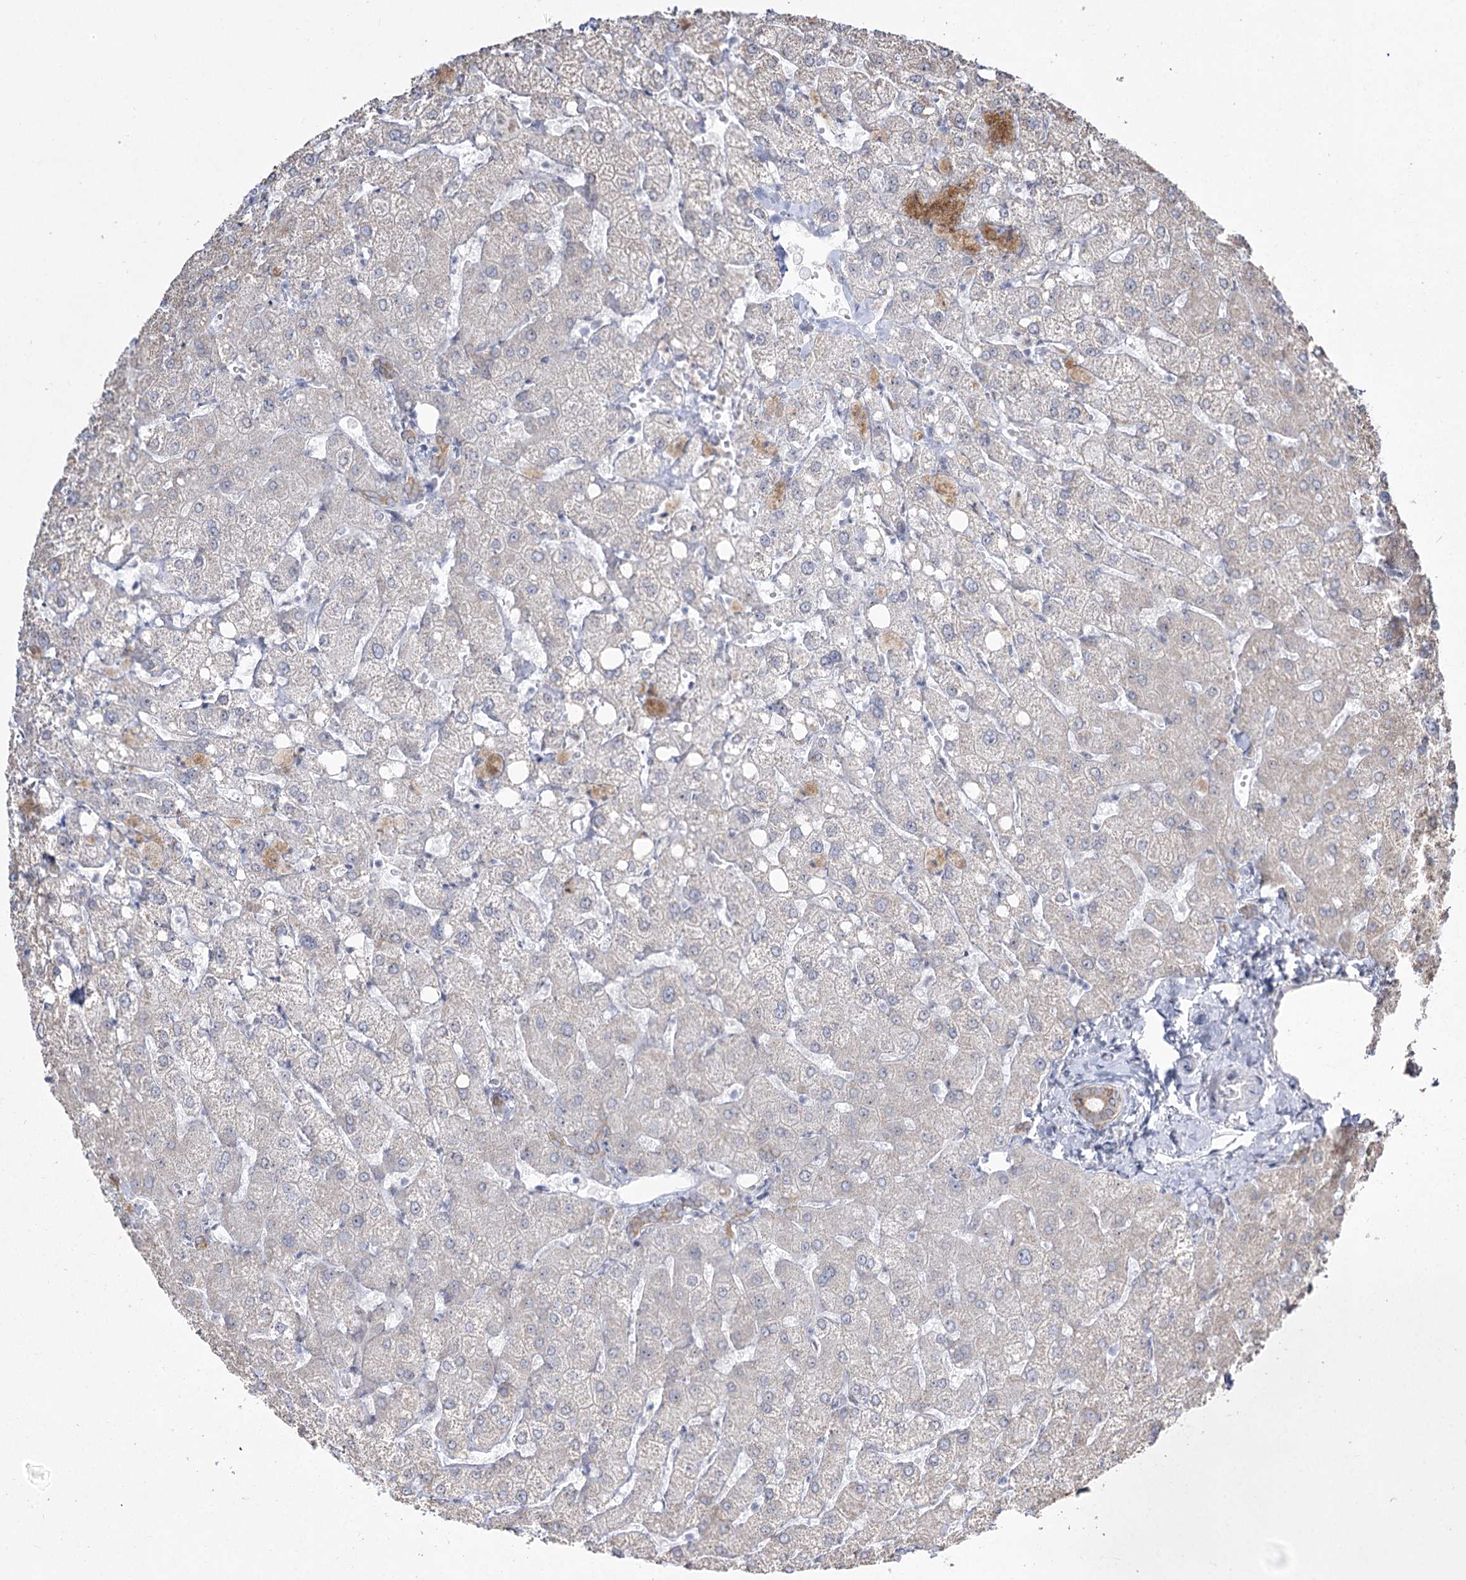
{"staining": {"intensity": "weak", "quantity": "25%-75%", "location": "cytoplasmic/membranous"}, "tissue": "liver", "cell_type": "Cholangiocytes", "image_type": "normal", "snomed": [{"axis": "morphology", "description": "Normal tissue, NOS"}, {"axis": "topography", "description": "Liver"}], "caption": "Protein expression analysis of normal liver displays weak cytoplasmic/membranous staining in about 25%-75% of cholangiocytes.", "gene": "DDX50", "patient": {"sex": "female", "age": 54}}